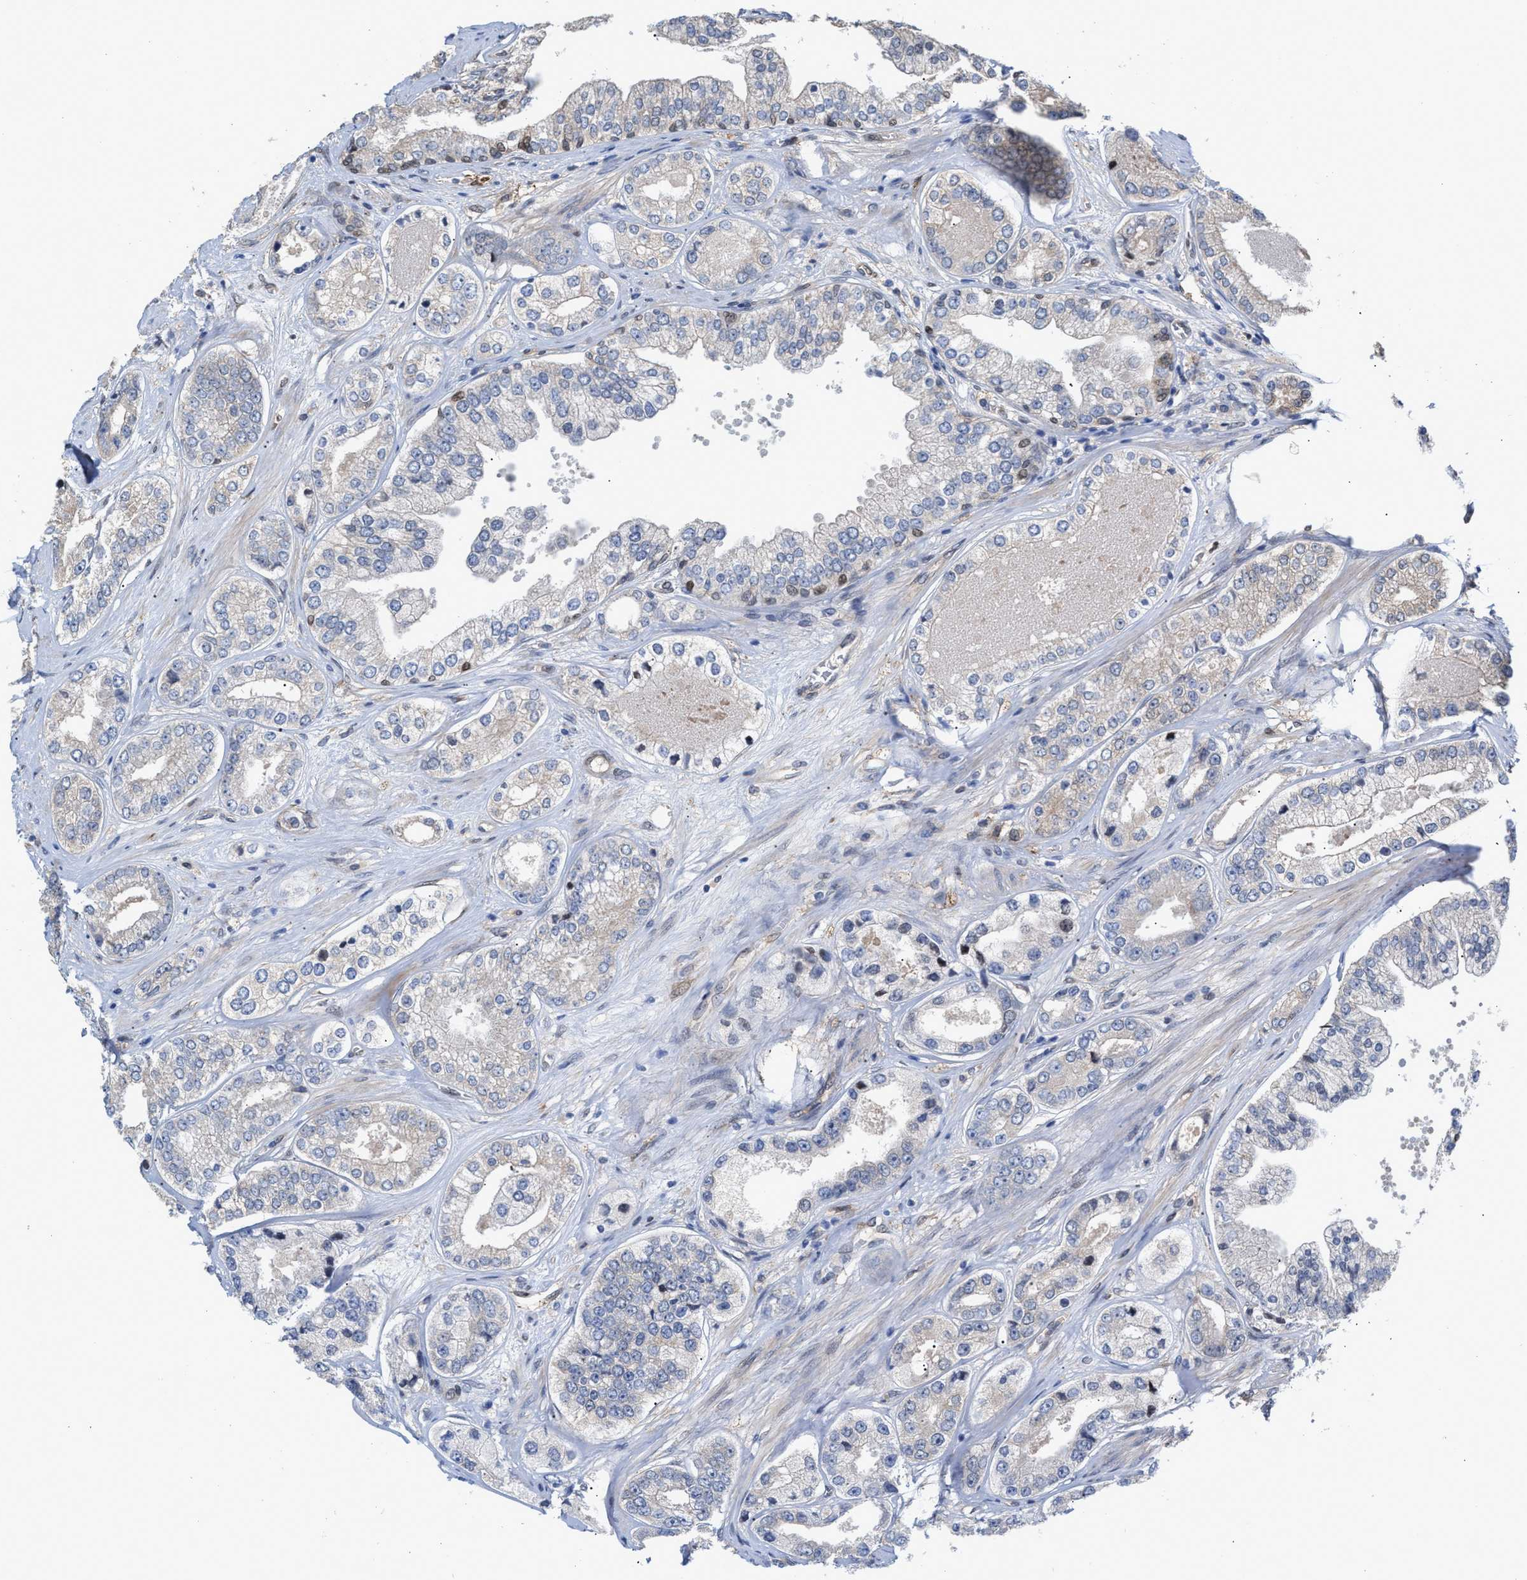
{"staining": {"intensity": "negative", "quantity": "none", "location": "none"}, "tissue": "prostate cancer", "cell_type": "Tumor cells", "image_type": "cancer", "snomed": [{"axis": "morphology", "description": "Adenocarcinoma, High grade"}, {"axis": "topography", "description": "Prostate"}], "caption": "Tumor cells are negative for brown protein staining in high-grade adenocarcinoma (prostate).", "gene": "TP53I3", "patient": {"sex": "male", "age": 61}}